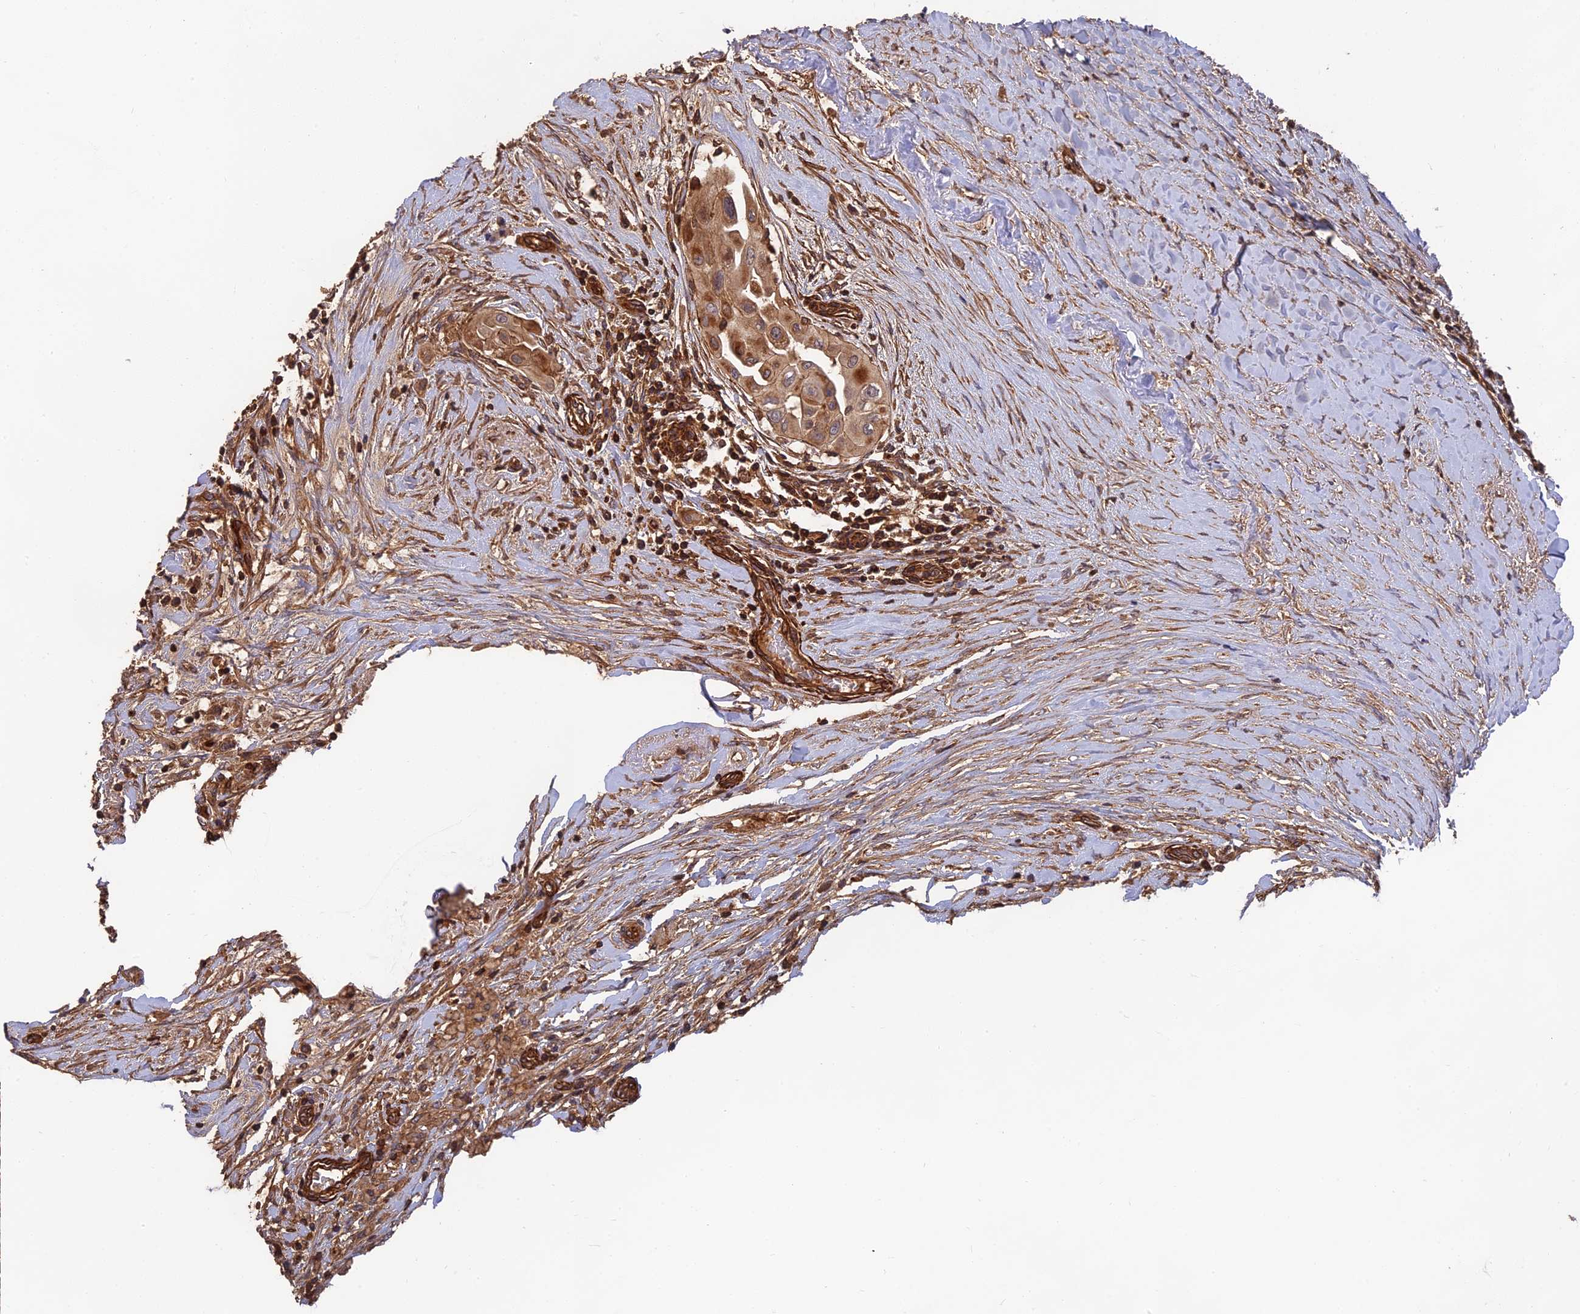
{"staining": {"intensity": "moderate", "quantity": ">75%", "location": "cytoplasmic/membranous"}, "tissue": "thyroid cancer", "cell_type": "Tumor cells", "image_type": "cancer", "snomed": [{"axis": "morphology", "description": "Papillary adenocarcinoma, NOS"}, {"axis": "topography", "description": "Thyroid gland"}], "caption": "Papillary adenocarcinoma (thyroid) stained with DAB immunohistochemistry (IHC) shows medium levels of moderate cytoplasmic/membranous staining in about >75% of tumor cells.", "gene": "OSBPL1A", "patient": {"sex": "female", "age": 59}}